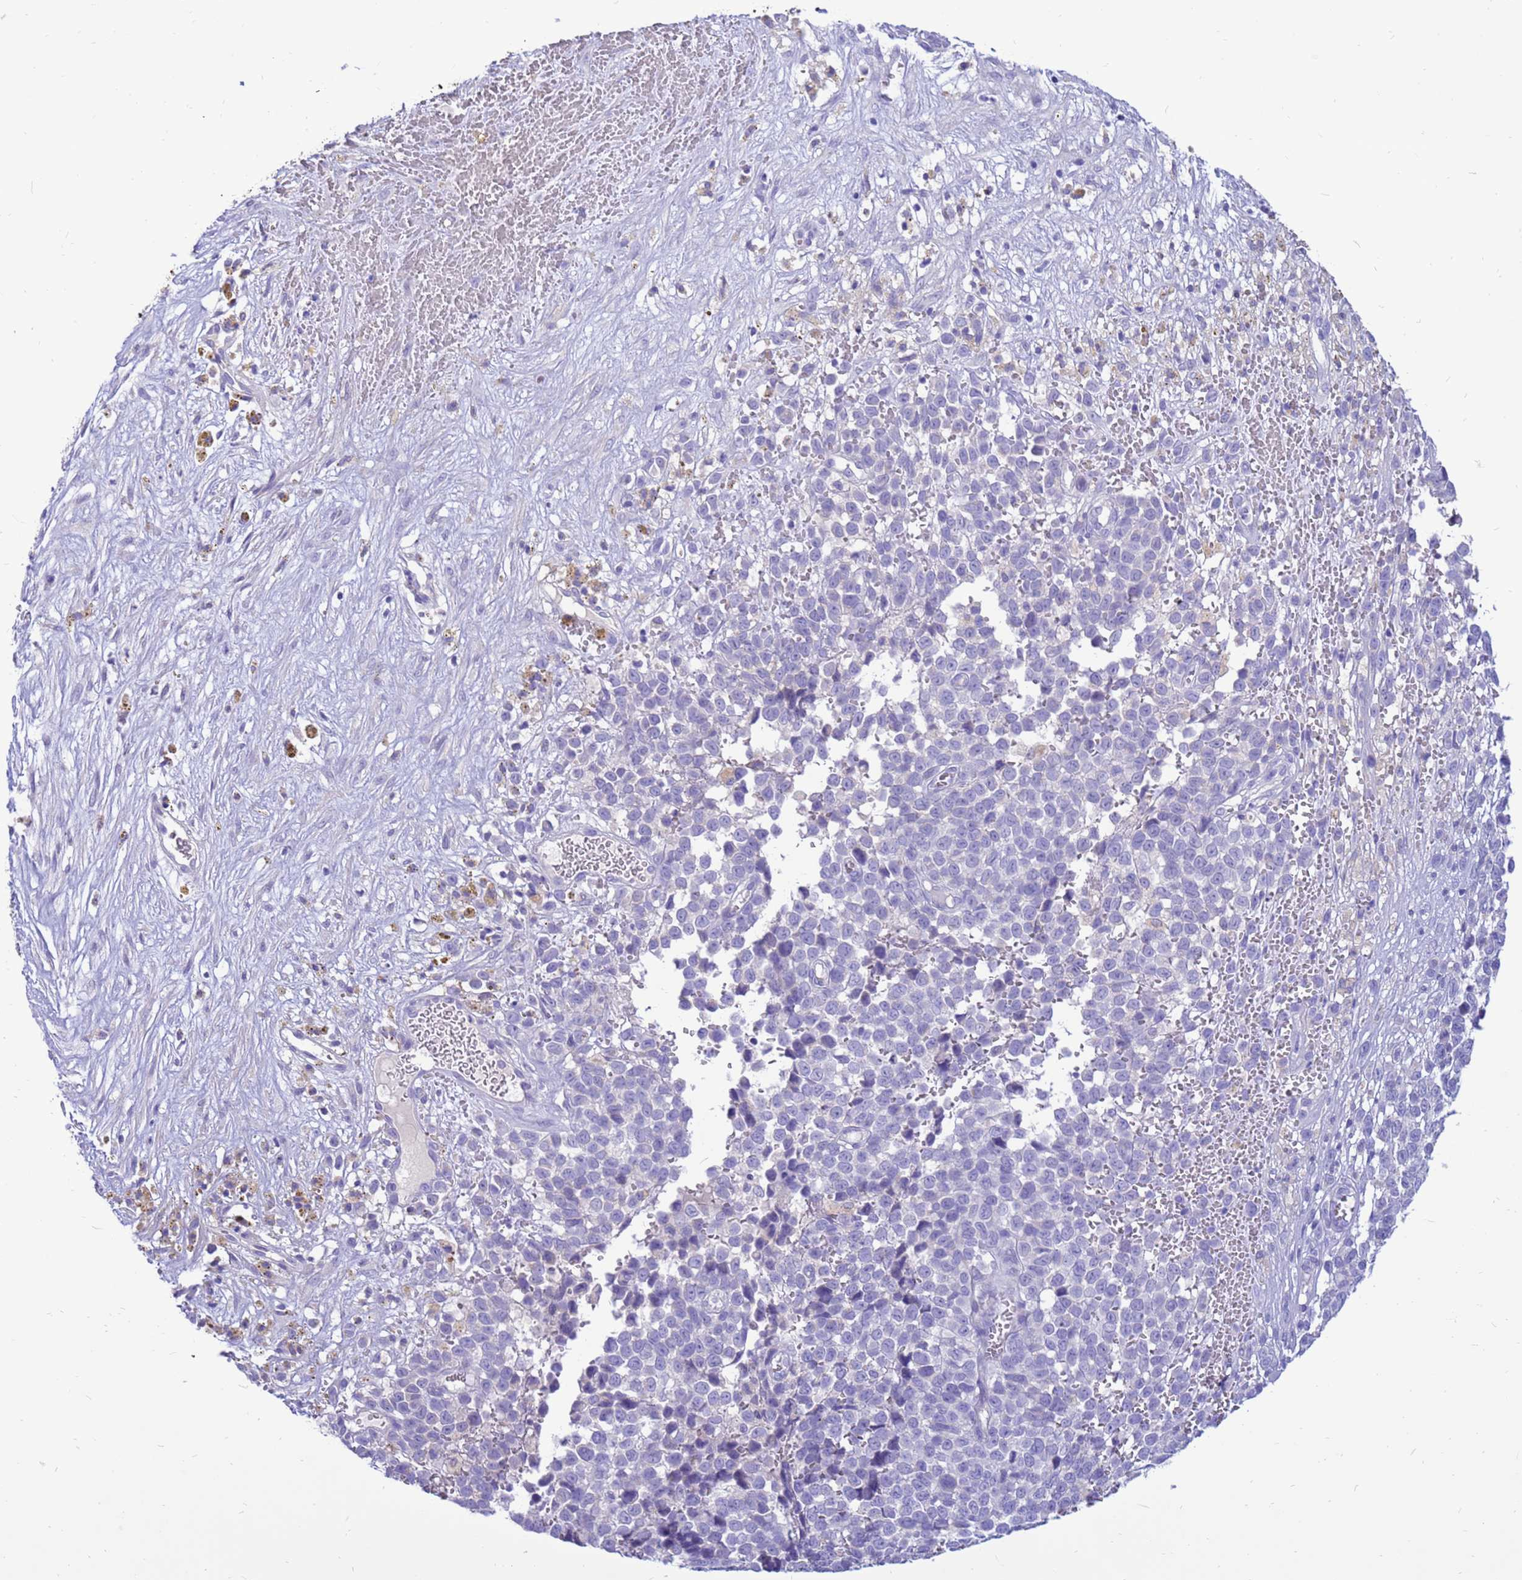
{"staining": {"intensity": "negative", "quantity": "none", "location": "none"}, "tissue": "melanoma", "cell_type": "Tumor cells", "image_type": "cancer", "snomed": [{"axis": "morphology", "description": "Malignant melanoma, NOS"}, {"axis": "topography", "description": "Nose, NOS"}], "caption": "This is an immunohistochemistry (IHC) micrograph of melanoma. There is no expression in tumor cells.", "gene": "PDE10A", "patient": {"sex": "female", "age": 48}}